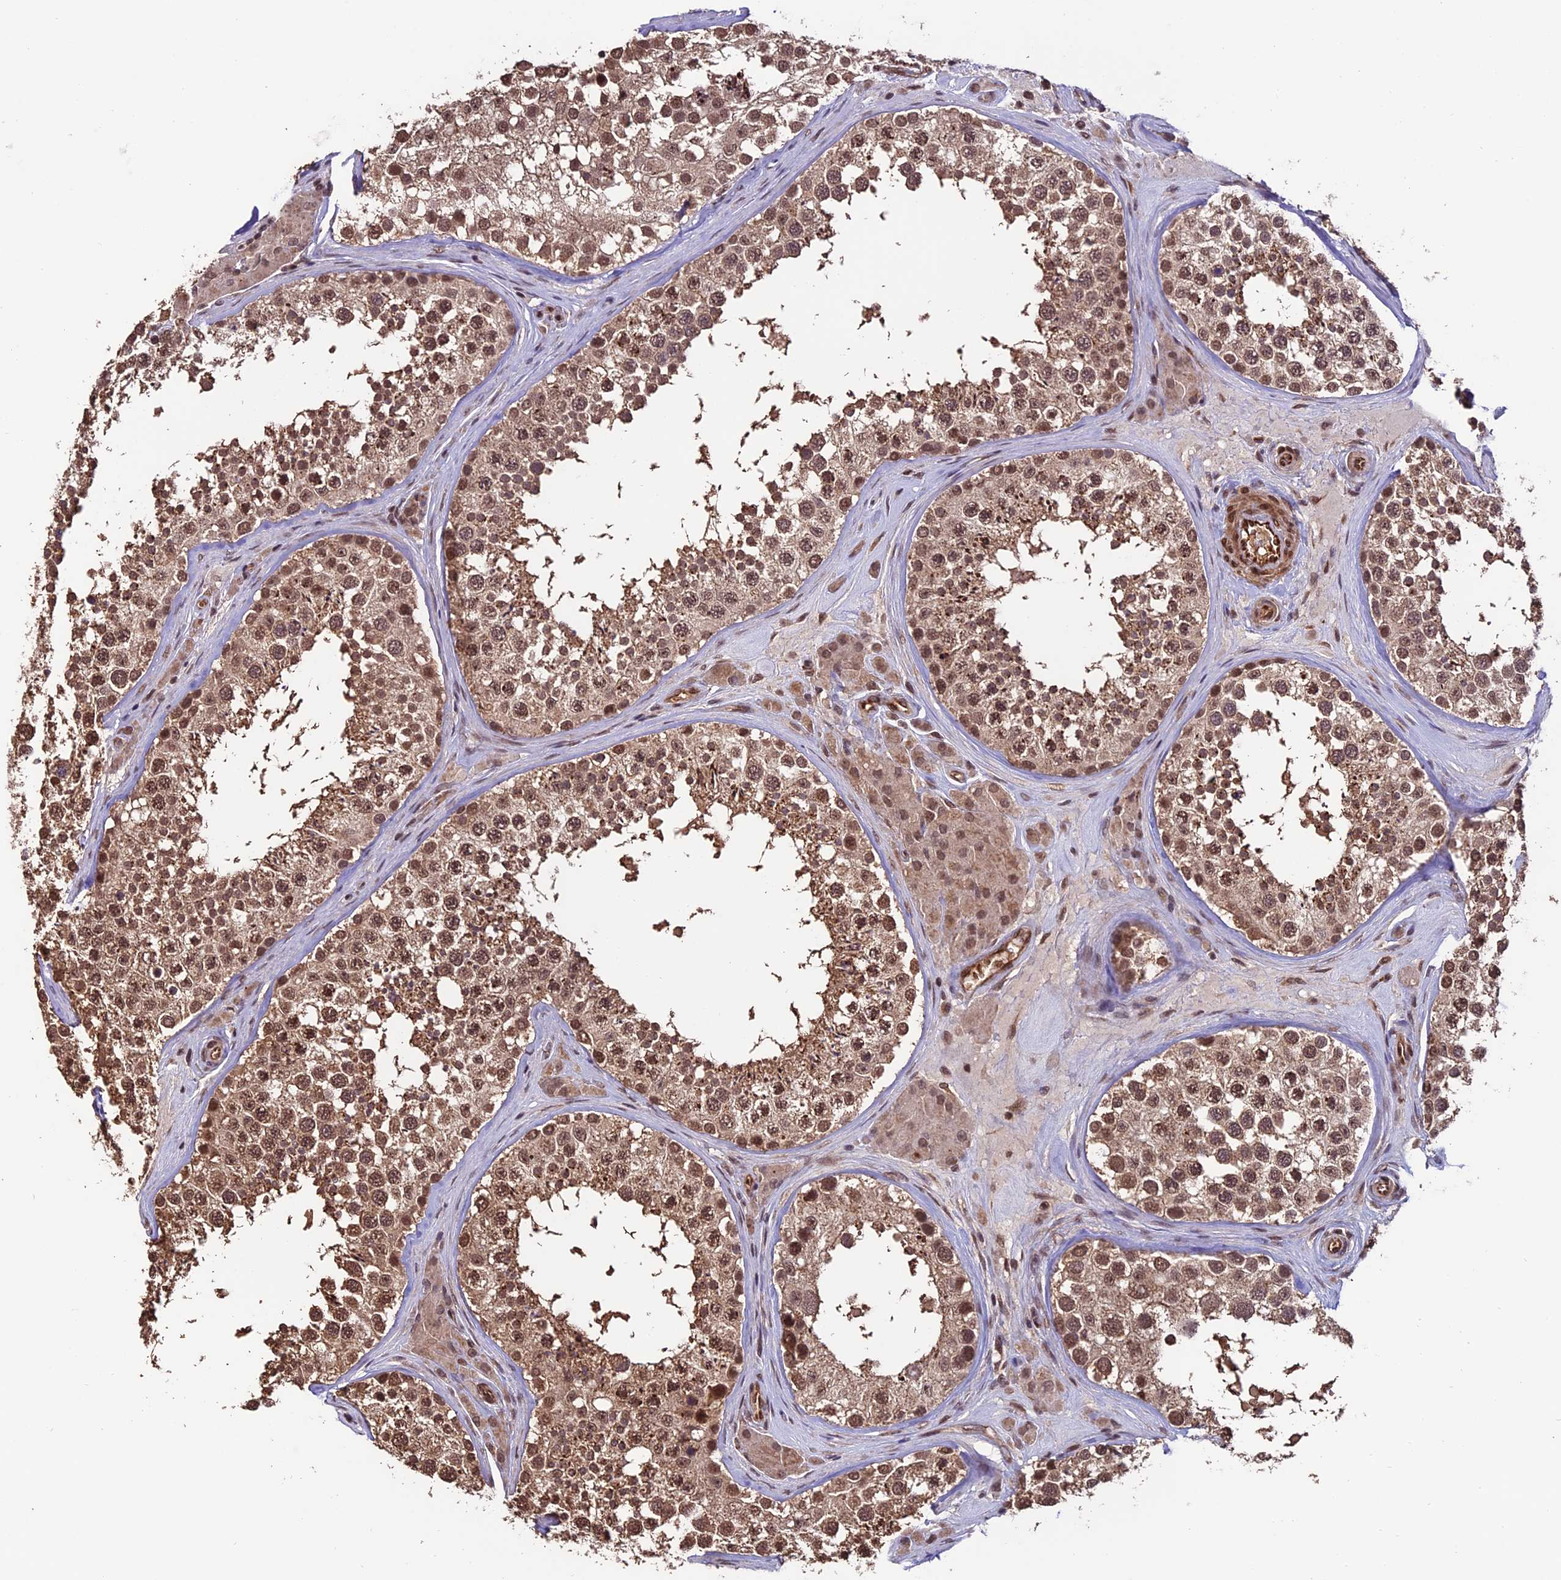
{"staining": {"intensity": "strong", "quantity": ">75%", "location": "cytoplasmic/membranous,nuclear"}, "tissue": "testis", "cell_type": "Cells in seminiferous ducts", "image_type": "normal", "snomed": [{"axis": "morphology", "description": "Normal tissue, NOS"}, {"axis": "topography", "description": "Testis"}], "caption": "Human testis stained with a brown dye displays strong cytoplasmic/membranous,nuclear positive positivity in about >75% of cells in seminiferous ducts.", "gene": "CABIN1", "patient": {"sex": "male", "age": 46}}